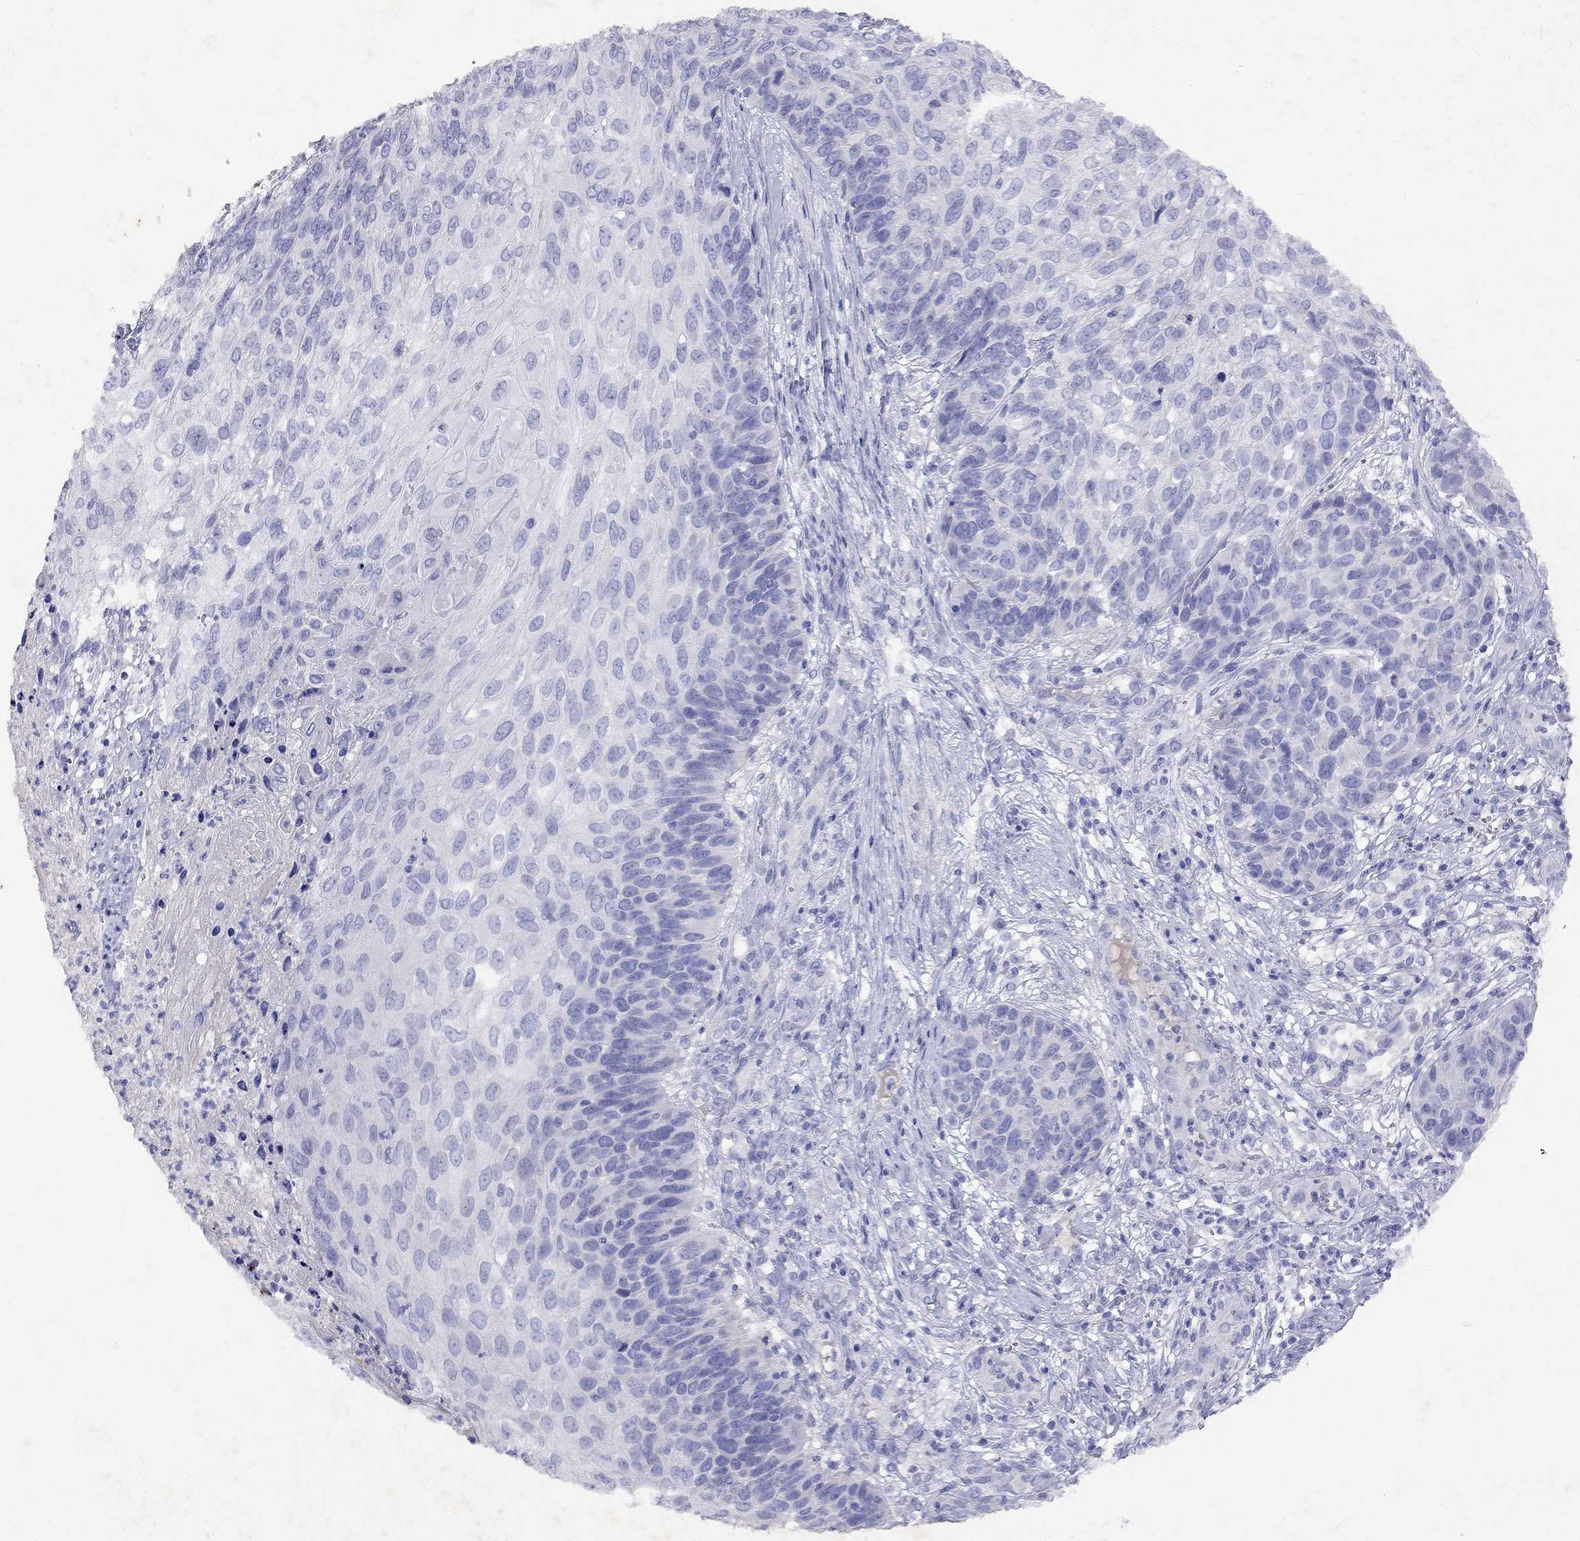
{"staining": {"intensity": "negative", "quantity": "none", "location": "none"}, "tissue": "skin cancer", "cell_type": "Tumor cells", "image_type": "cancer", "snomed": [{"axis": "morphology", "description": "Squamous cell carcinoma, NOS"}, {"axis": "topography", "description": "Skin"}], "caption": "Image shows no significant protein expression in tumor cells of skin cancer (squamous cell carcinoma). (DAB (3,3'-diaminobenzidine) IHC, high magnification).", "gene": "GNAT3", "patient": {"sex": "male", "age": 92}}